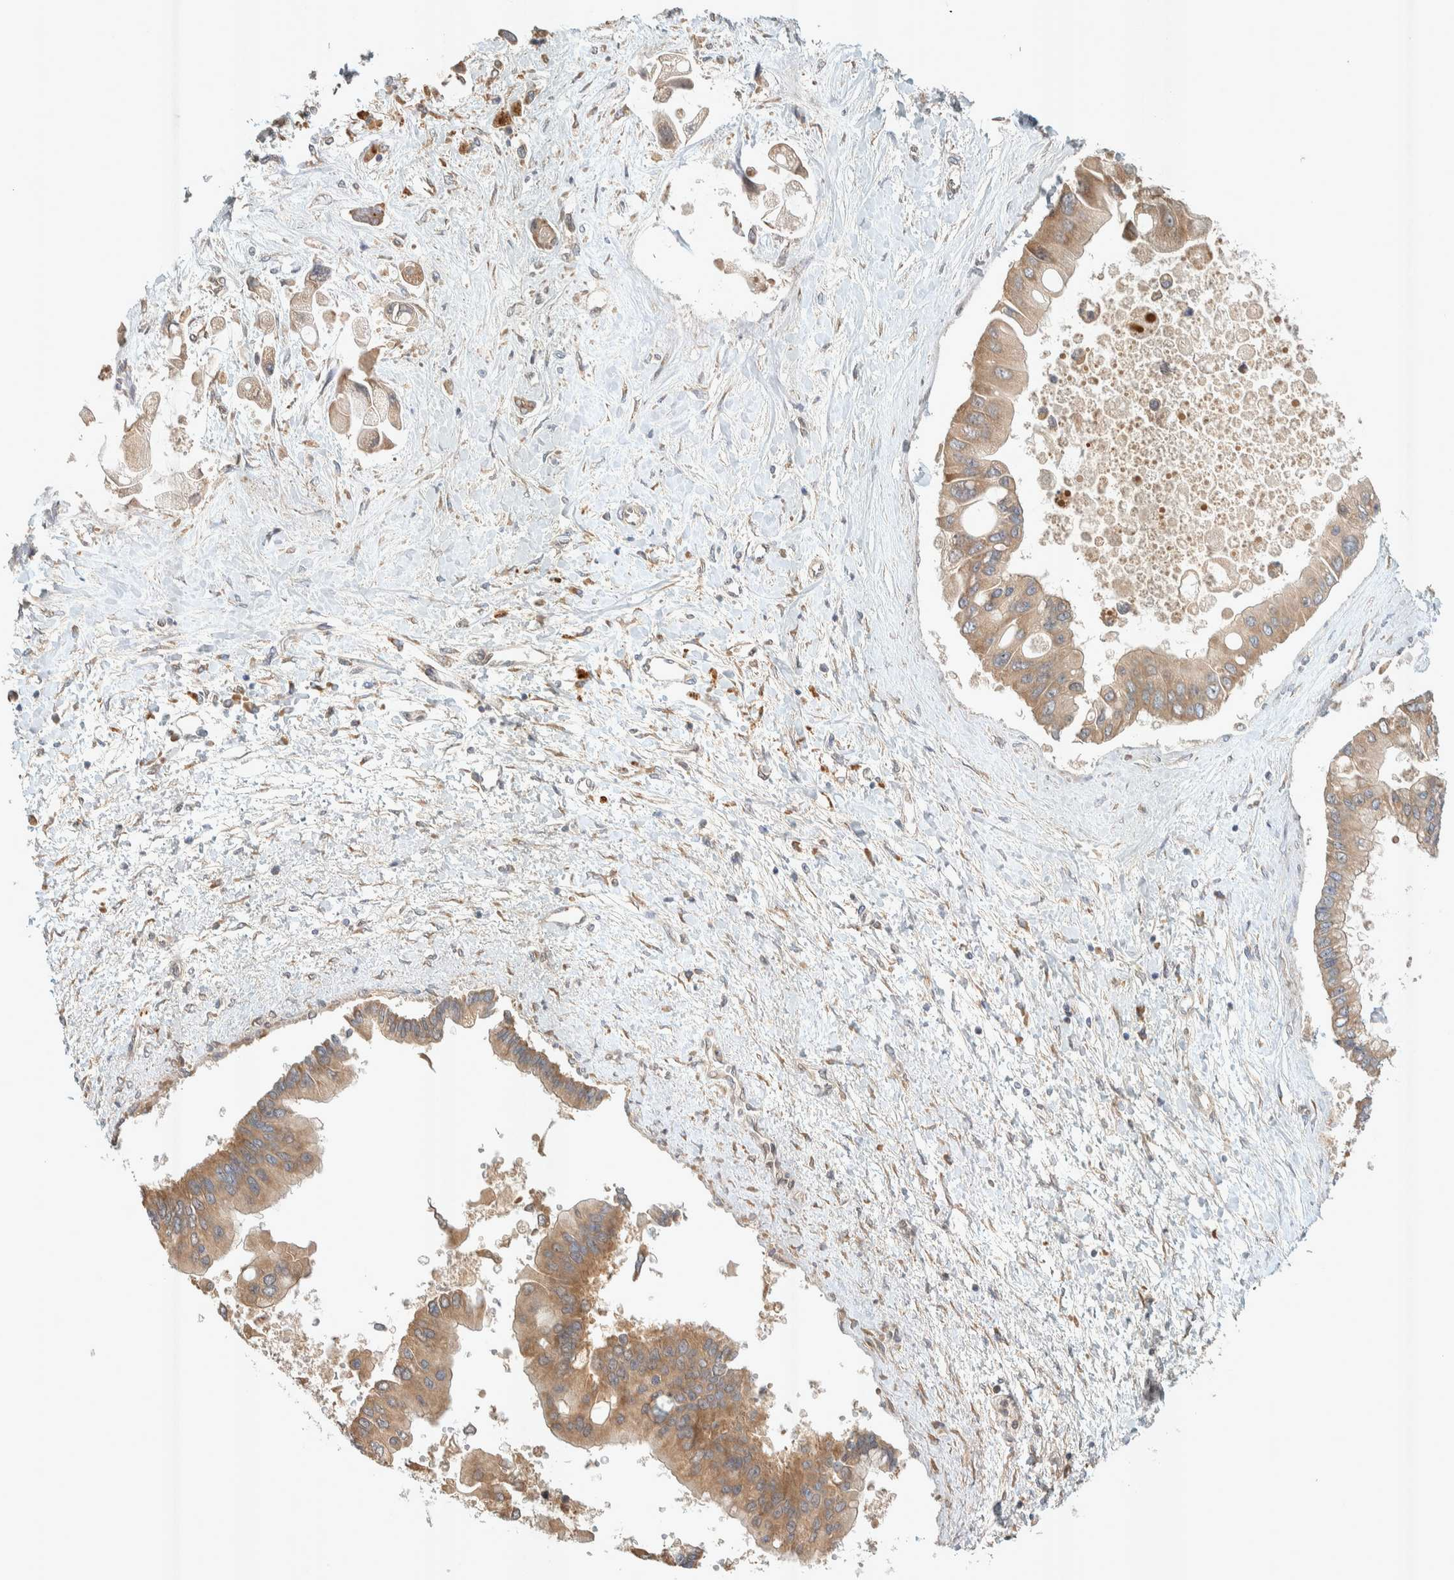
{"staining": {"intensity": "moderate", "quantity": ">75%", "location": "cytoplasmic/membranous"}, "tissue": "liver cancer", "cell_type": "Tumor cells", "image_type": "cancer", "snomed": [{"axis": "morphology", "description": "Cholangiocarcinoma"}, {"axis": "topography", "description": "Liver"}], "caption": "Approximately >75% of tumor cells in liver cancer reveal moderate cytoplasmic/membranous protein staining as visualized by brown immunohistochemical staining.", "gene": "PXK", "patient": {"sex": "male", "age": 50}}